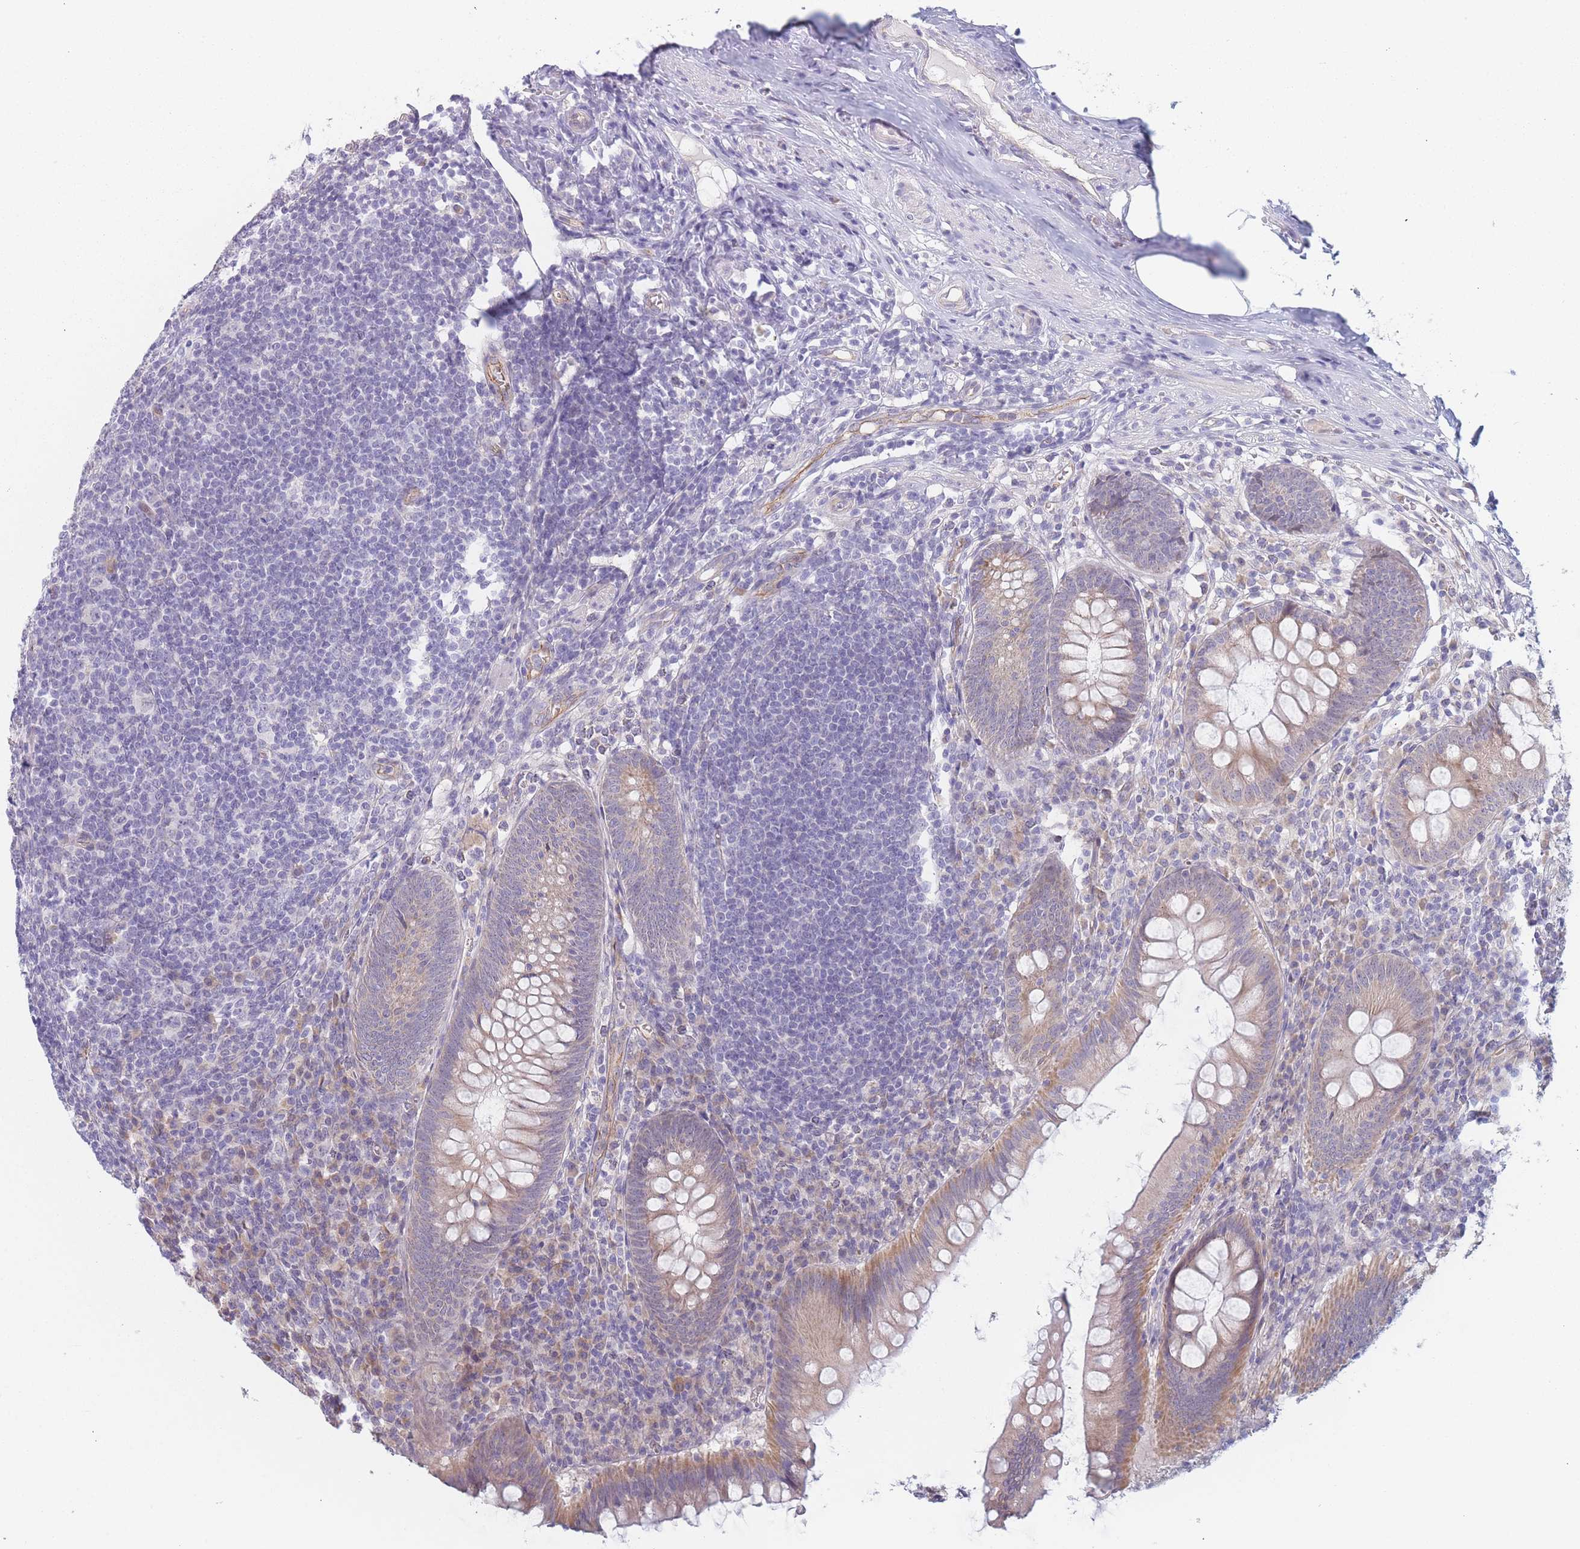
{"staining": {"intensity": "moderate", "quantity": "25%-75%", "location": "cytoplasmic/membranous"}, "tissue": "appendix", "cell_type": "Glandular cells", "image_type": "normal", "snomed": [{"axis": "morphology", "description": "Normal tissue, NOS"}, {"axis": "topography", "description": "Appendix"}], "caption": "A brown stain shows moderate cytoplasmic/membranous expression of a protein in glandular cells of benign appendix.", "gene": "FAM227B", "patient": {"sex": "male", "age": 56}}